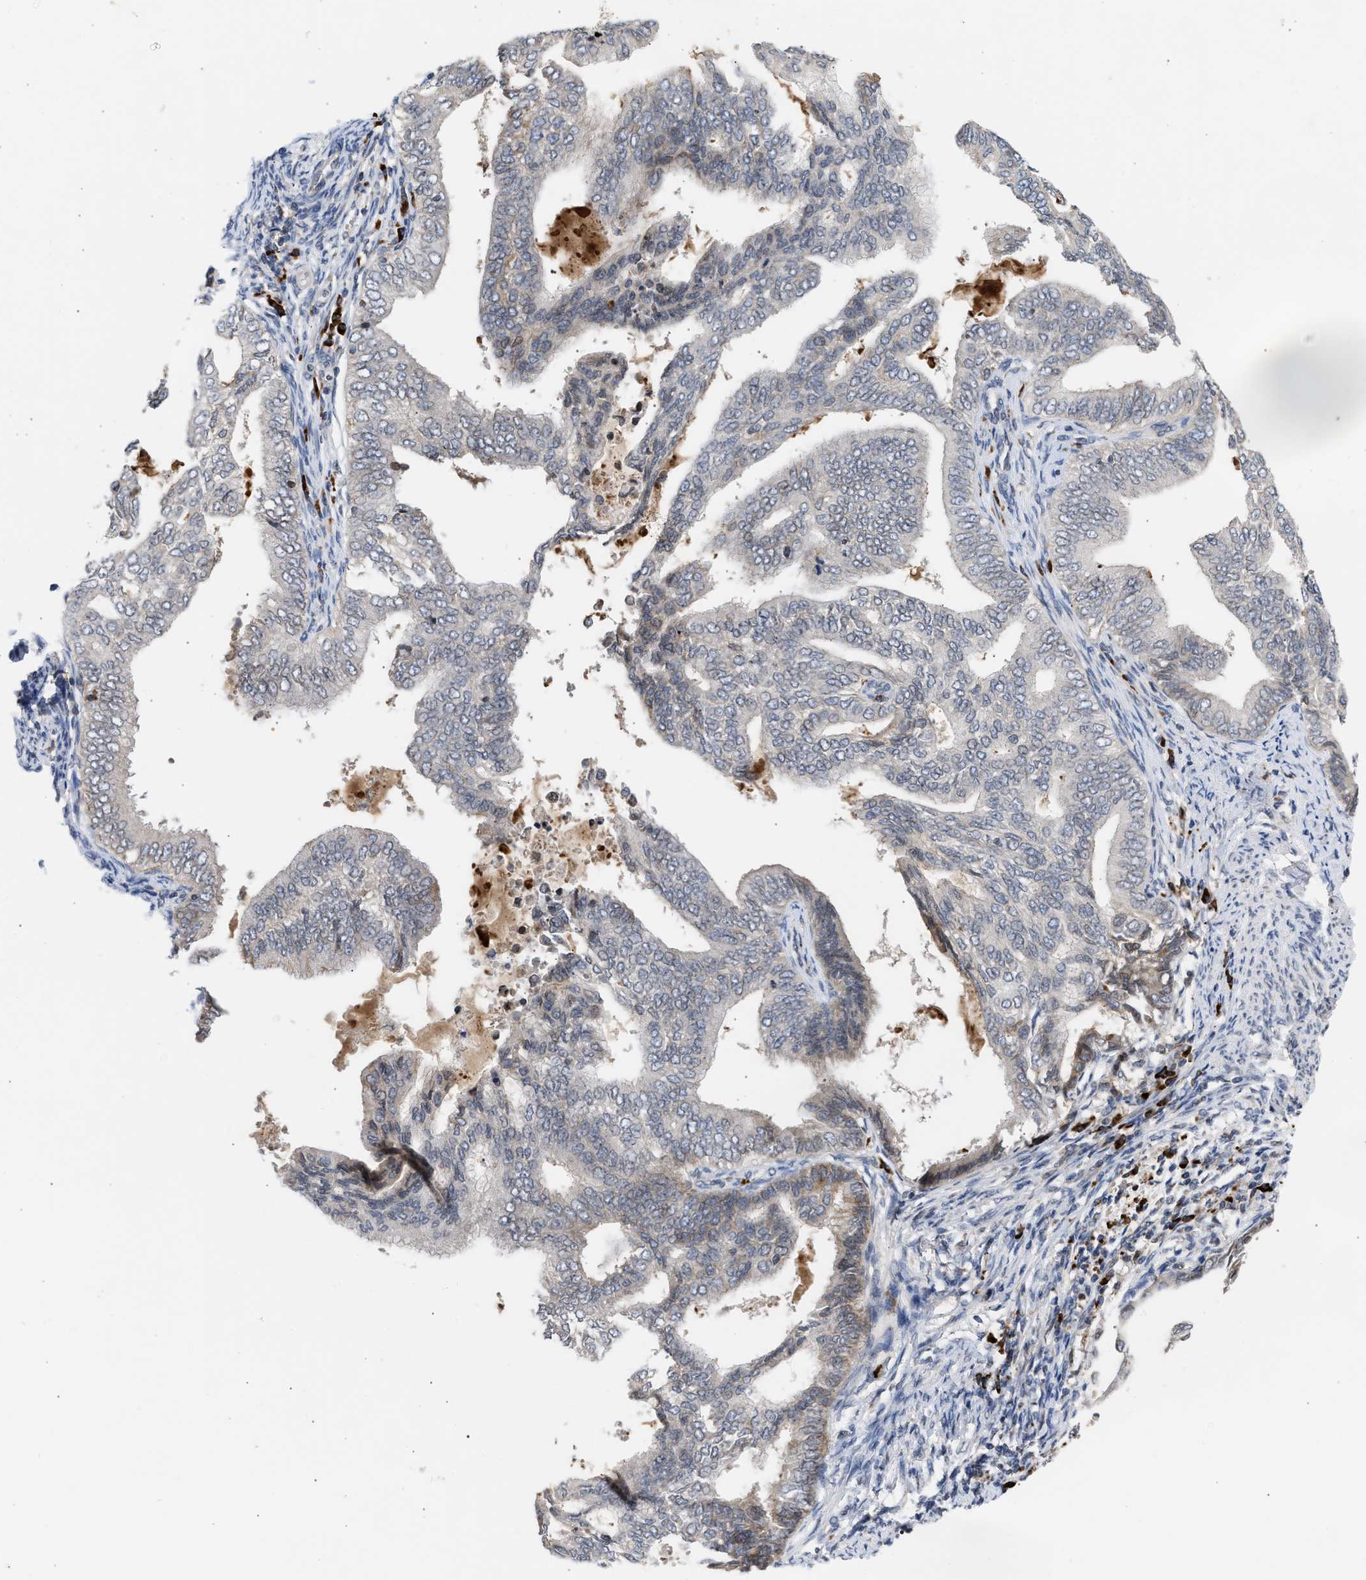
{"staining": {"intensity": "negative", "quantity": "none", "location": "none"}, "tissue": "endometrial cancer", "cell_type": "Tumor cells", "image_type": "cancer", "snomed": [{"axis": "morphology", "description": "Adenocarcinoma, NOS"}, {"axis": "topography", "description": "Endometrium"}], "caption": "The immunohistochemistry photomicrograph has no significant positivity in tumor cells of endometrial adenocarcinoma tissue.", "gene": "NUP62", "patient": {"sex": "female", "age": 58}}